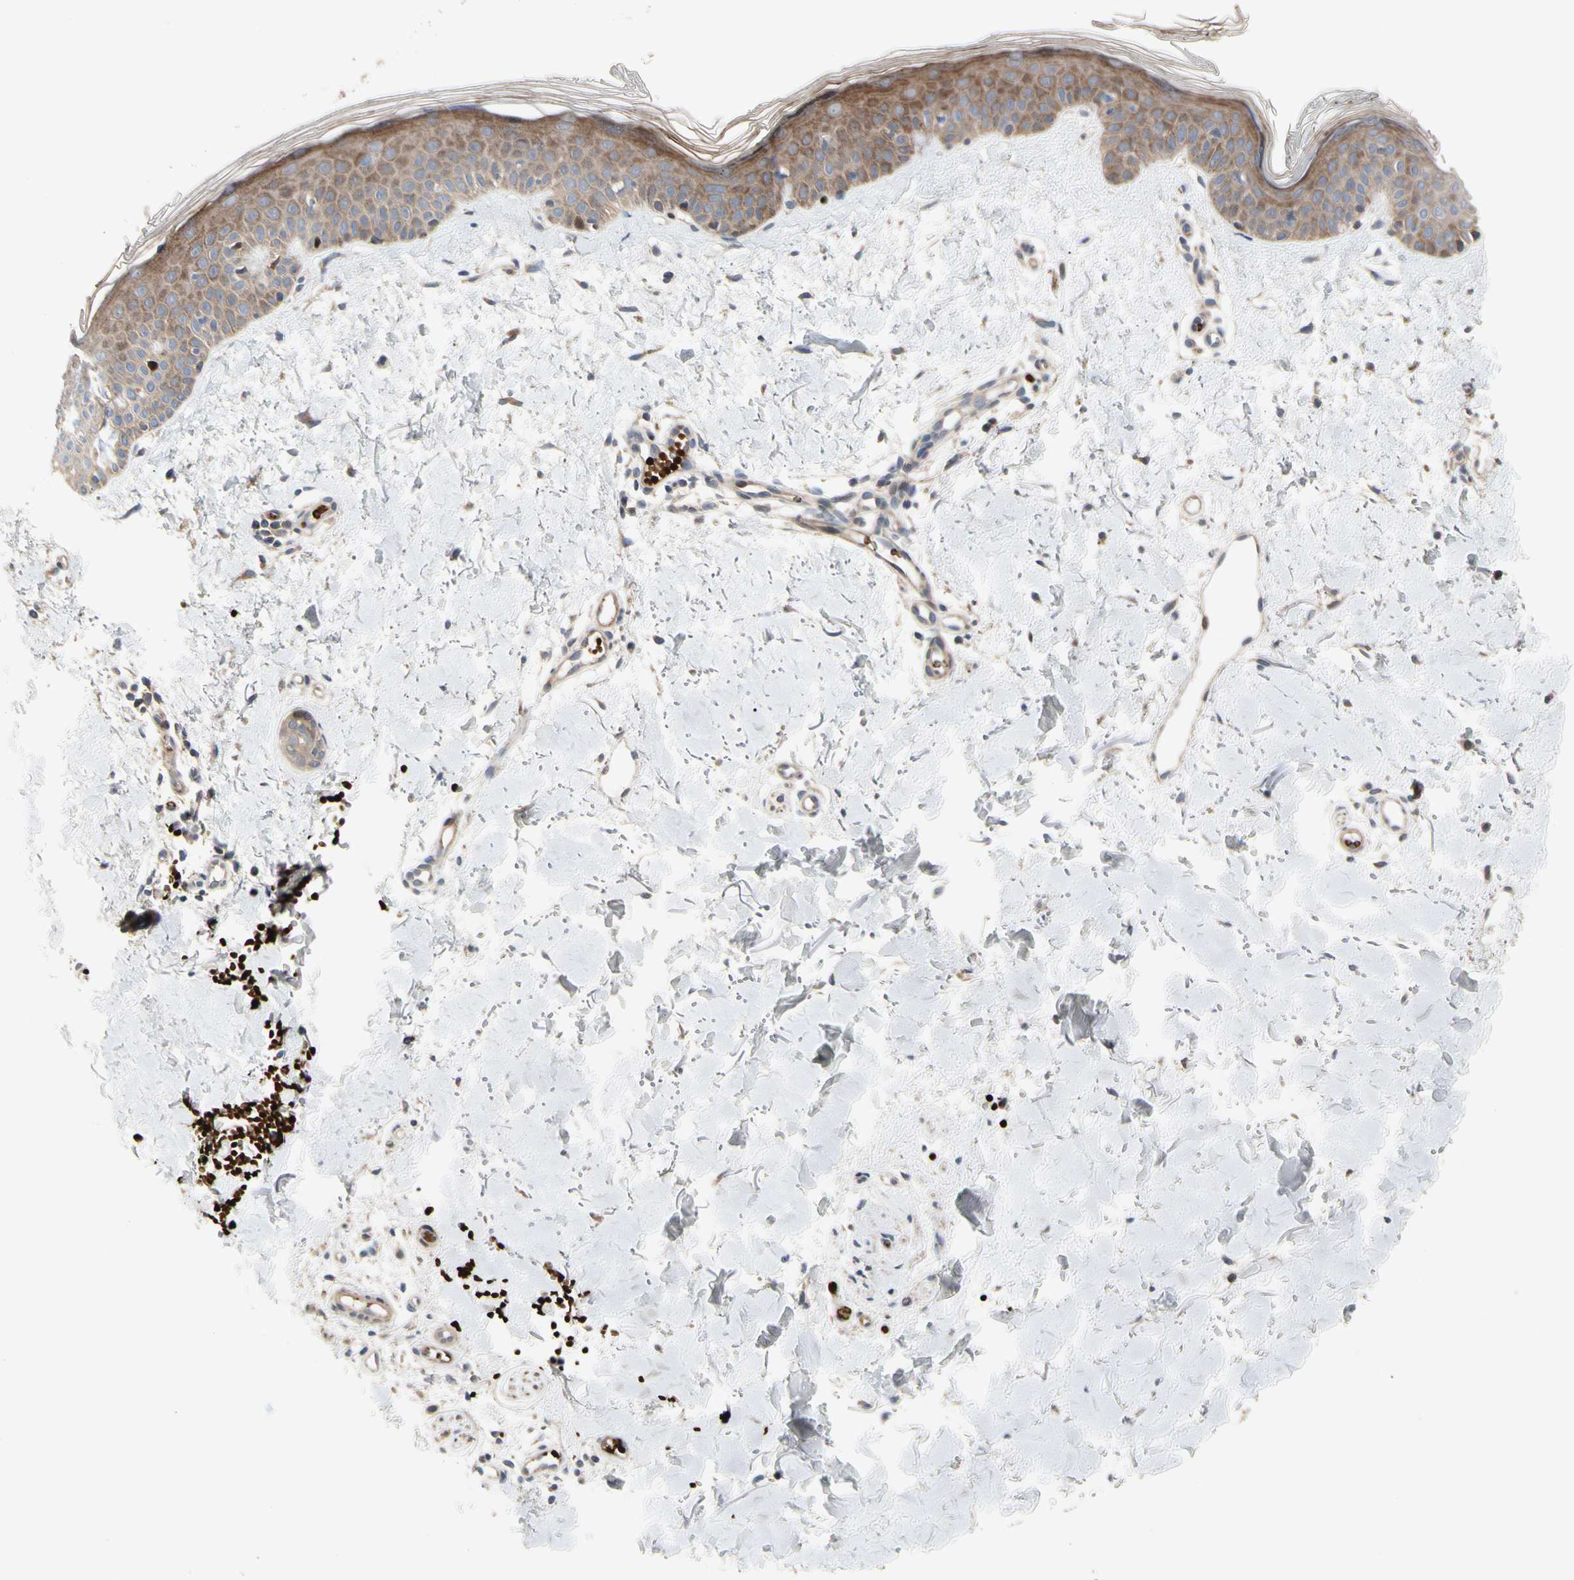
{"staining": {"intensity": "negative", "quantity": "none", "location": "none"}, "tissue": "skin", "cell_type": "Fibroblasts", "image_type": "normal", "snomed": [{"axis": "morphology", "description": "Normal tissue, NOS"}, {"axis": "topography", "description": "Skin"}], "caption": "Fibroblasts show no significant expression in unremarkable skin. Brightfield microscopy of IHC stained with DAB (brown) and hematoxylin (blue), captured at high magnification.", "gene": "HMGCR", "patient": {"sex": "female", "age": 56}}